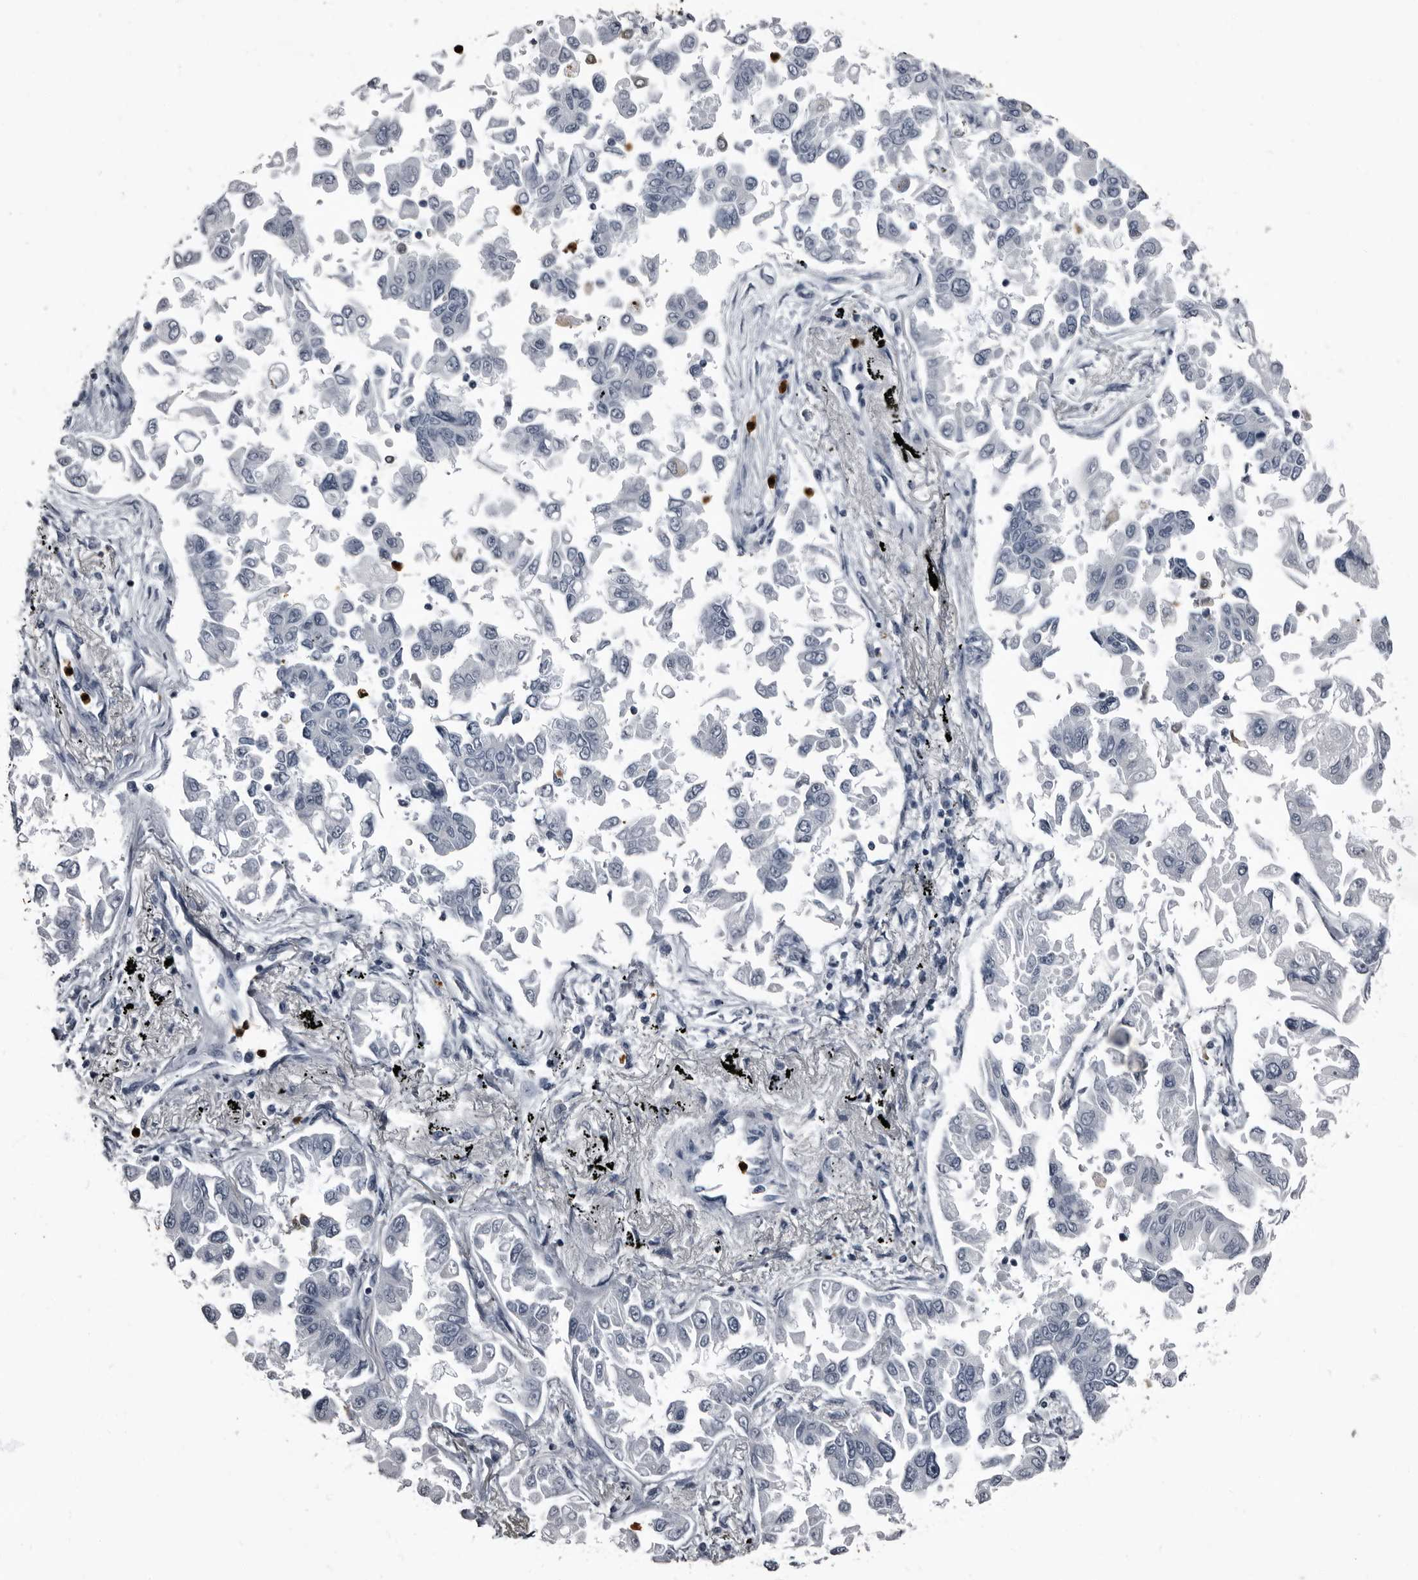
{"staining": {"intensity": "negative", "quantity": "none", "location": "none"}, "tissue": "lung cancer", "cell_type": "Tumor cells", "image_type": "cancer", "snomed": [{"axis": "morphology", "description": "Adenocarcinoma, NOS"}, {"axis": "topography", "description": "Lung"}], "caption": "IHC histopathology image of neoplastic tissue: lung cancer stained with DAB (3,3'-diaminobenzidine) shows no significant protein positivity in tumor cells. (Brightfield microscopy of DAB (3,3'-diaminobenzidine) IHC at high magnification).", "gene": "TPD52L1", "patient": {"sex": "female", "age": 67}}